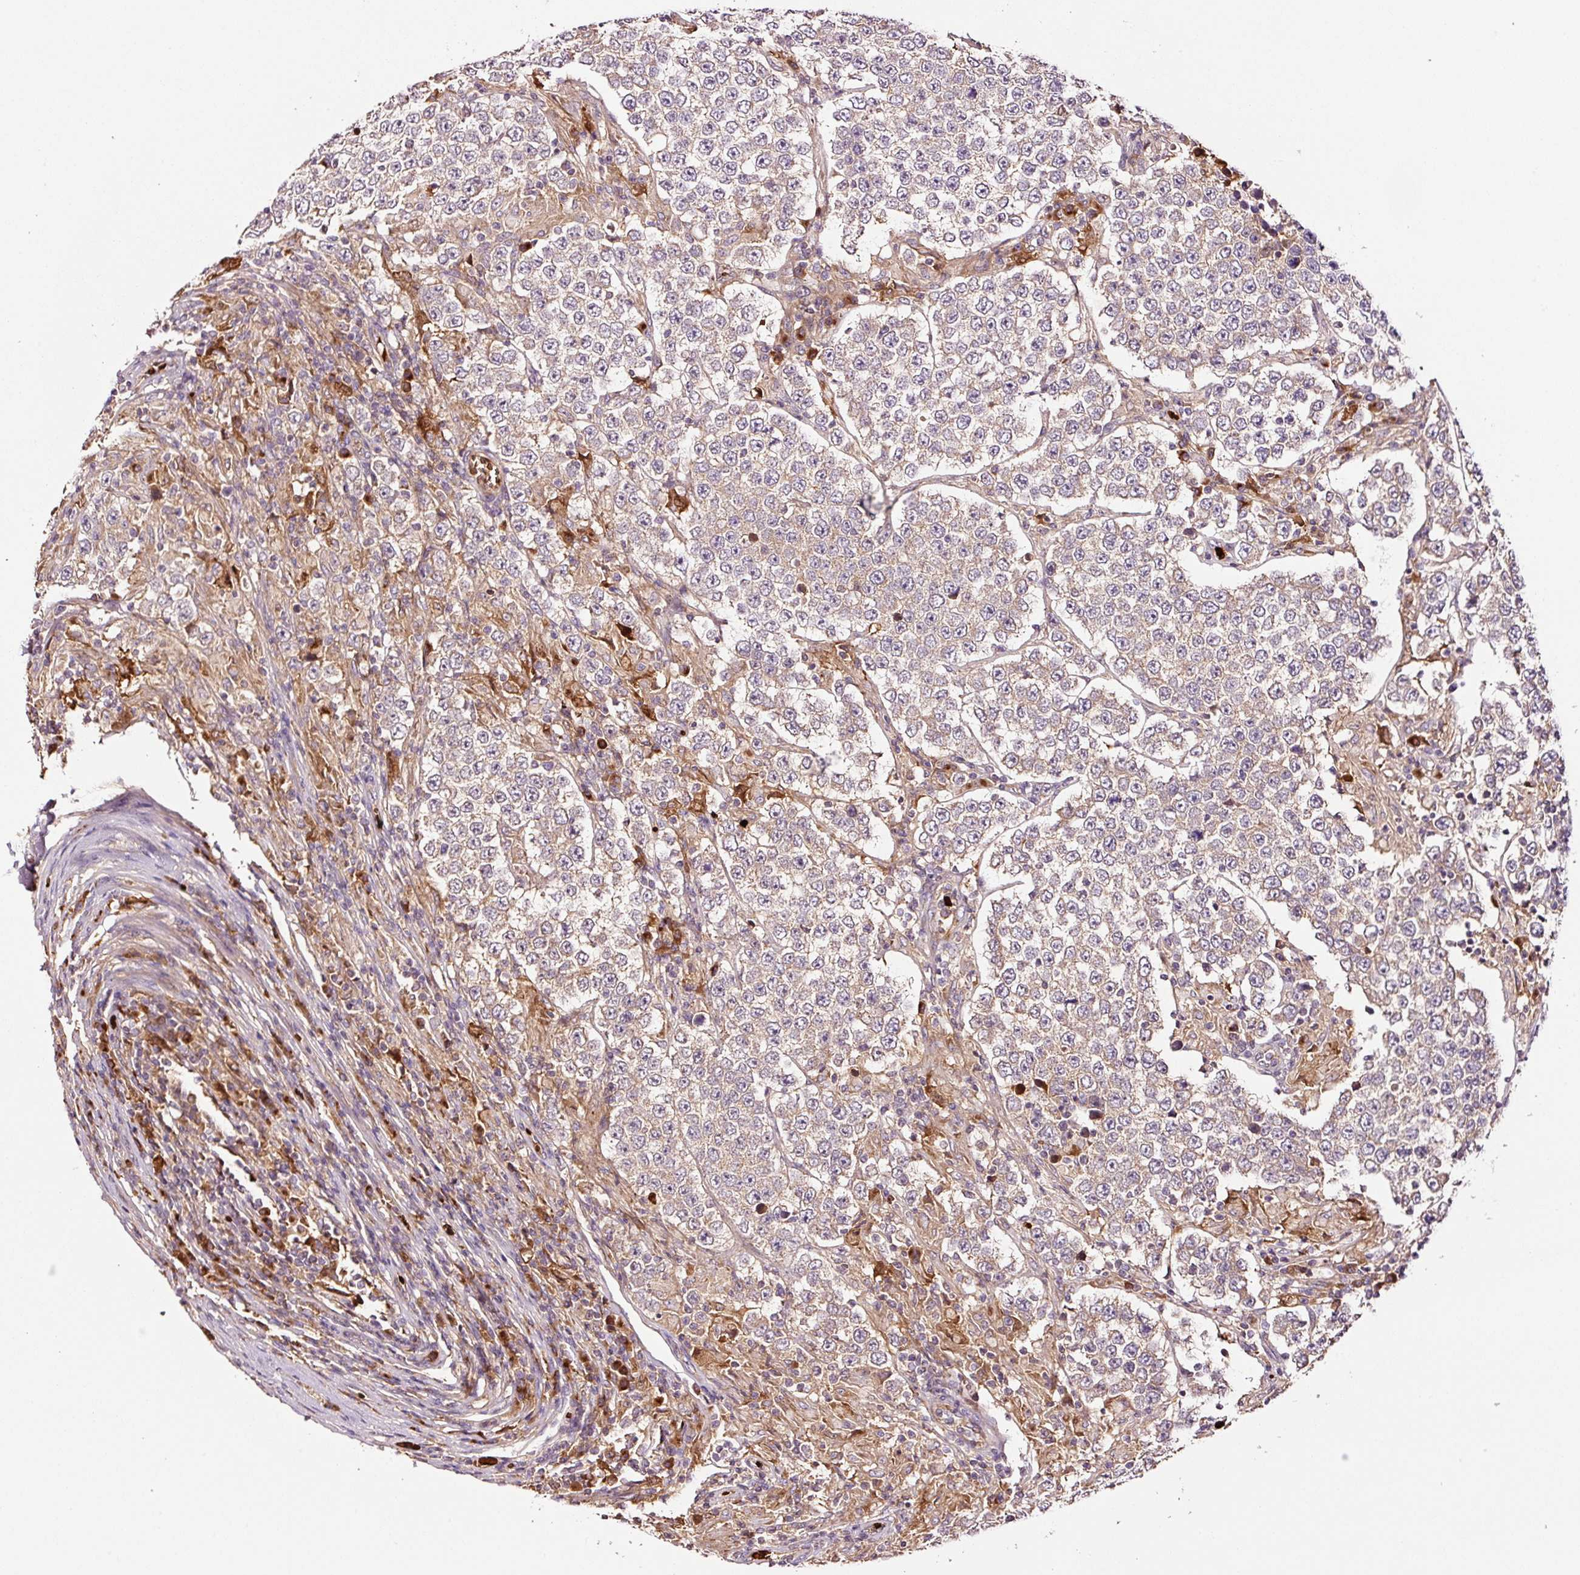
{"staining": {"intensity": "negative", "quantity": "none", "location": "none"}, "tissue": "testis cancer", "cell_type": "Tumor cells", "image_type": "cancer", "snomed": [{"axis": "morphology", "description": "Normal tissue, NOS"}, {"axis": "morphology", "description": "Urothelial carcinoma, High grade"}, {"axis": "morphology", "description": "Seminoma, NOS"}, {"axis": "morphology", "description": "Carcinoma, Embryonal, NOS"}, {"axis": "topography", "description": "Urinary bladder"}, {"axis": "topography", "description": "Testis"}], "caption": "IHC photomicrograph of neoplastic tissue: human seminoma (testis) stained with DAB exhibits no significant protein positivity in tumor cells. (Brightfield microscopy of DAB immunohistochemistry at high magnification).", "gene": "PGLYRP2", "patient": {"sex": "male", "age": 41}}